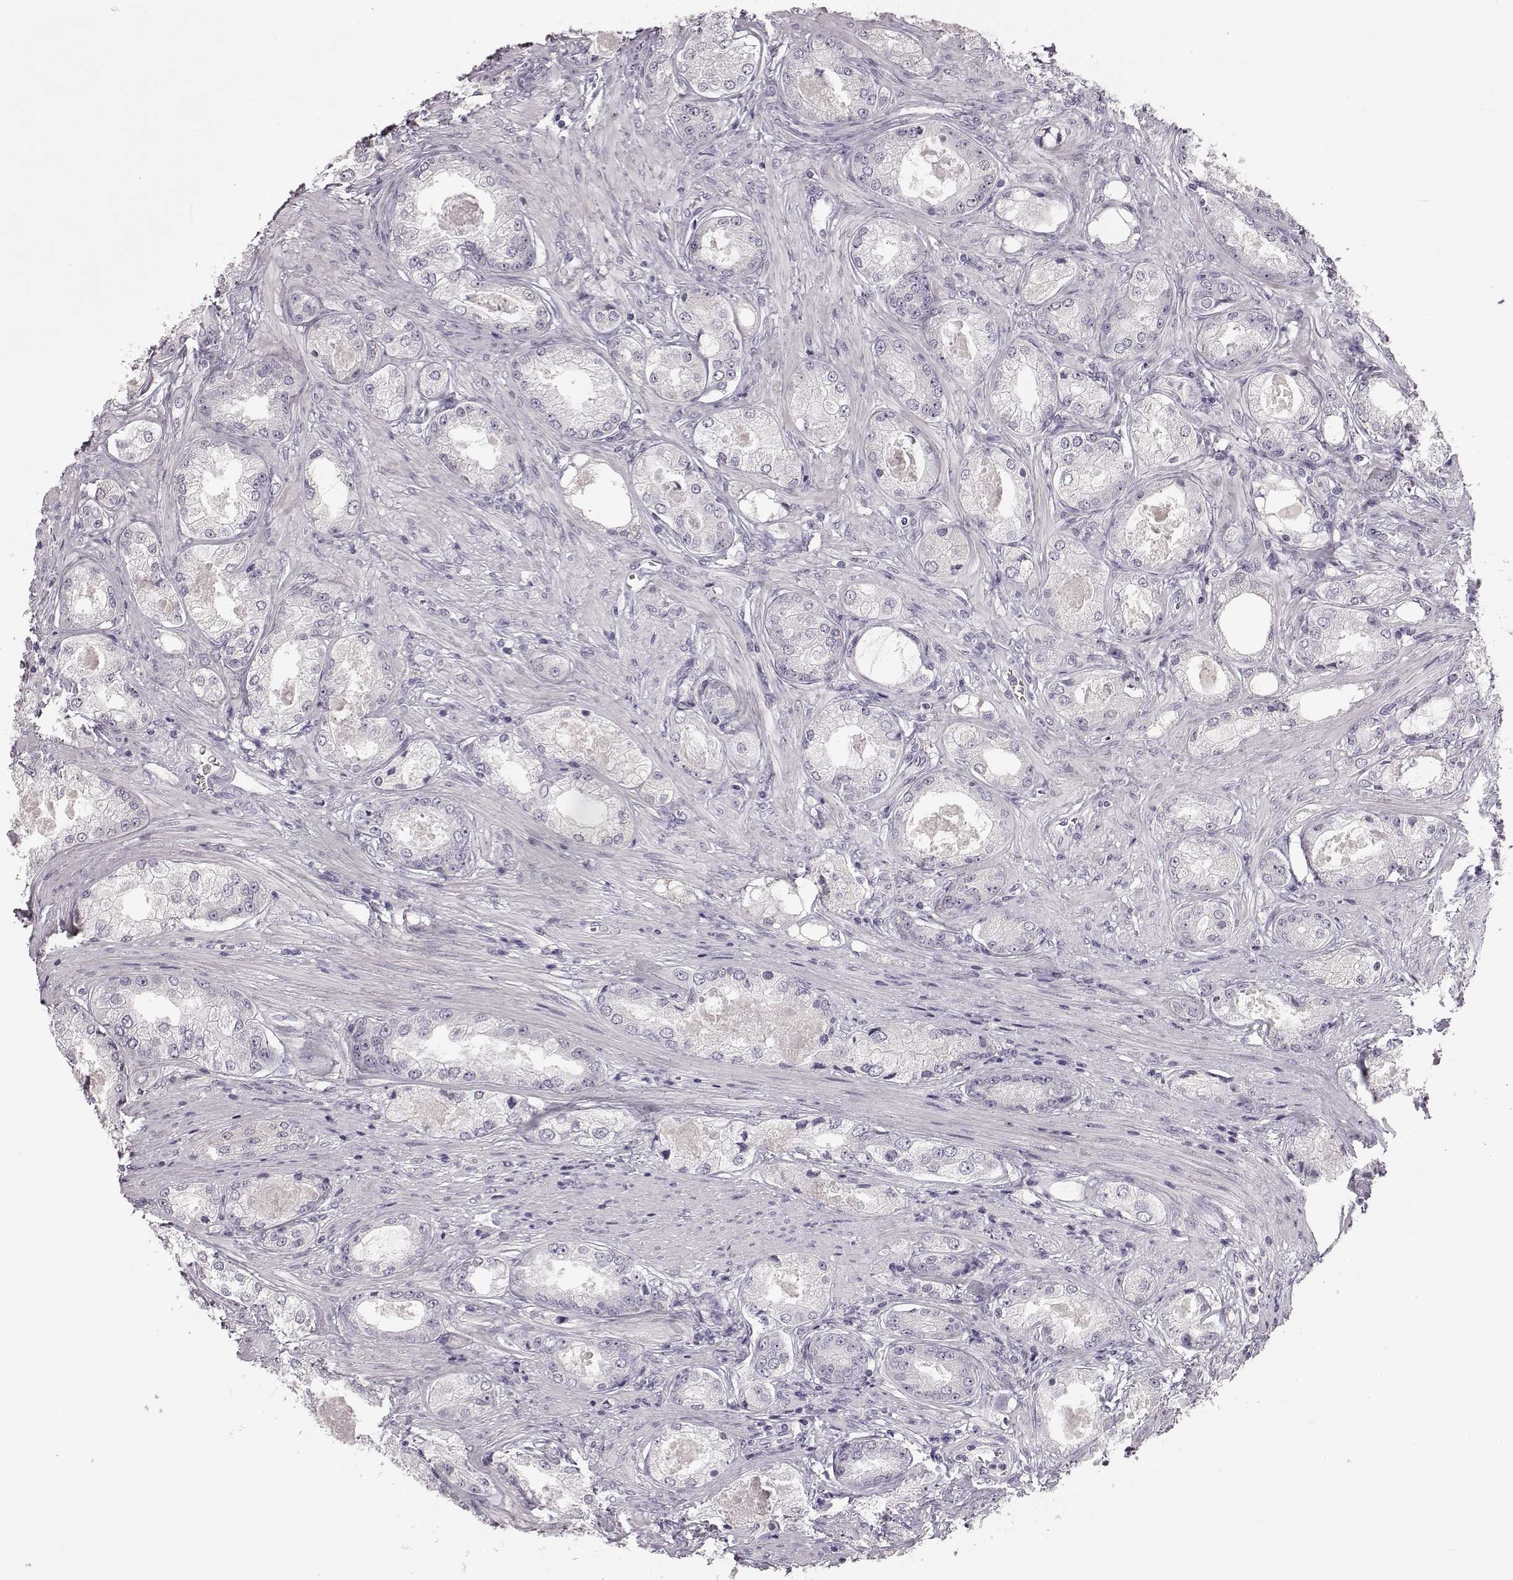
{"staining": {"intensity": "negative", "quantity": "none", "location": "none"}, "tissue": "prostate cancer", "cell_type": "Tumor cells", "image_type": "cancer", "snomed": [{"axis": "morphology", "description": "Adenocarcinoma, Low grade"}, {"axis": "topography", "description": "Prostate"}], "caption": "The micrograph exhibits no significant expression in tumor cells of prostate cancer (low-grade adenocarcinoma).", "gene": "KIAA0319", "patient": {"sex": "male", "age": 68}}